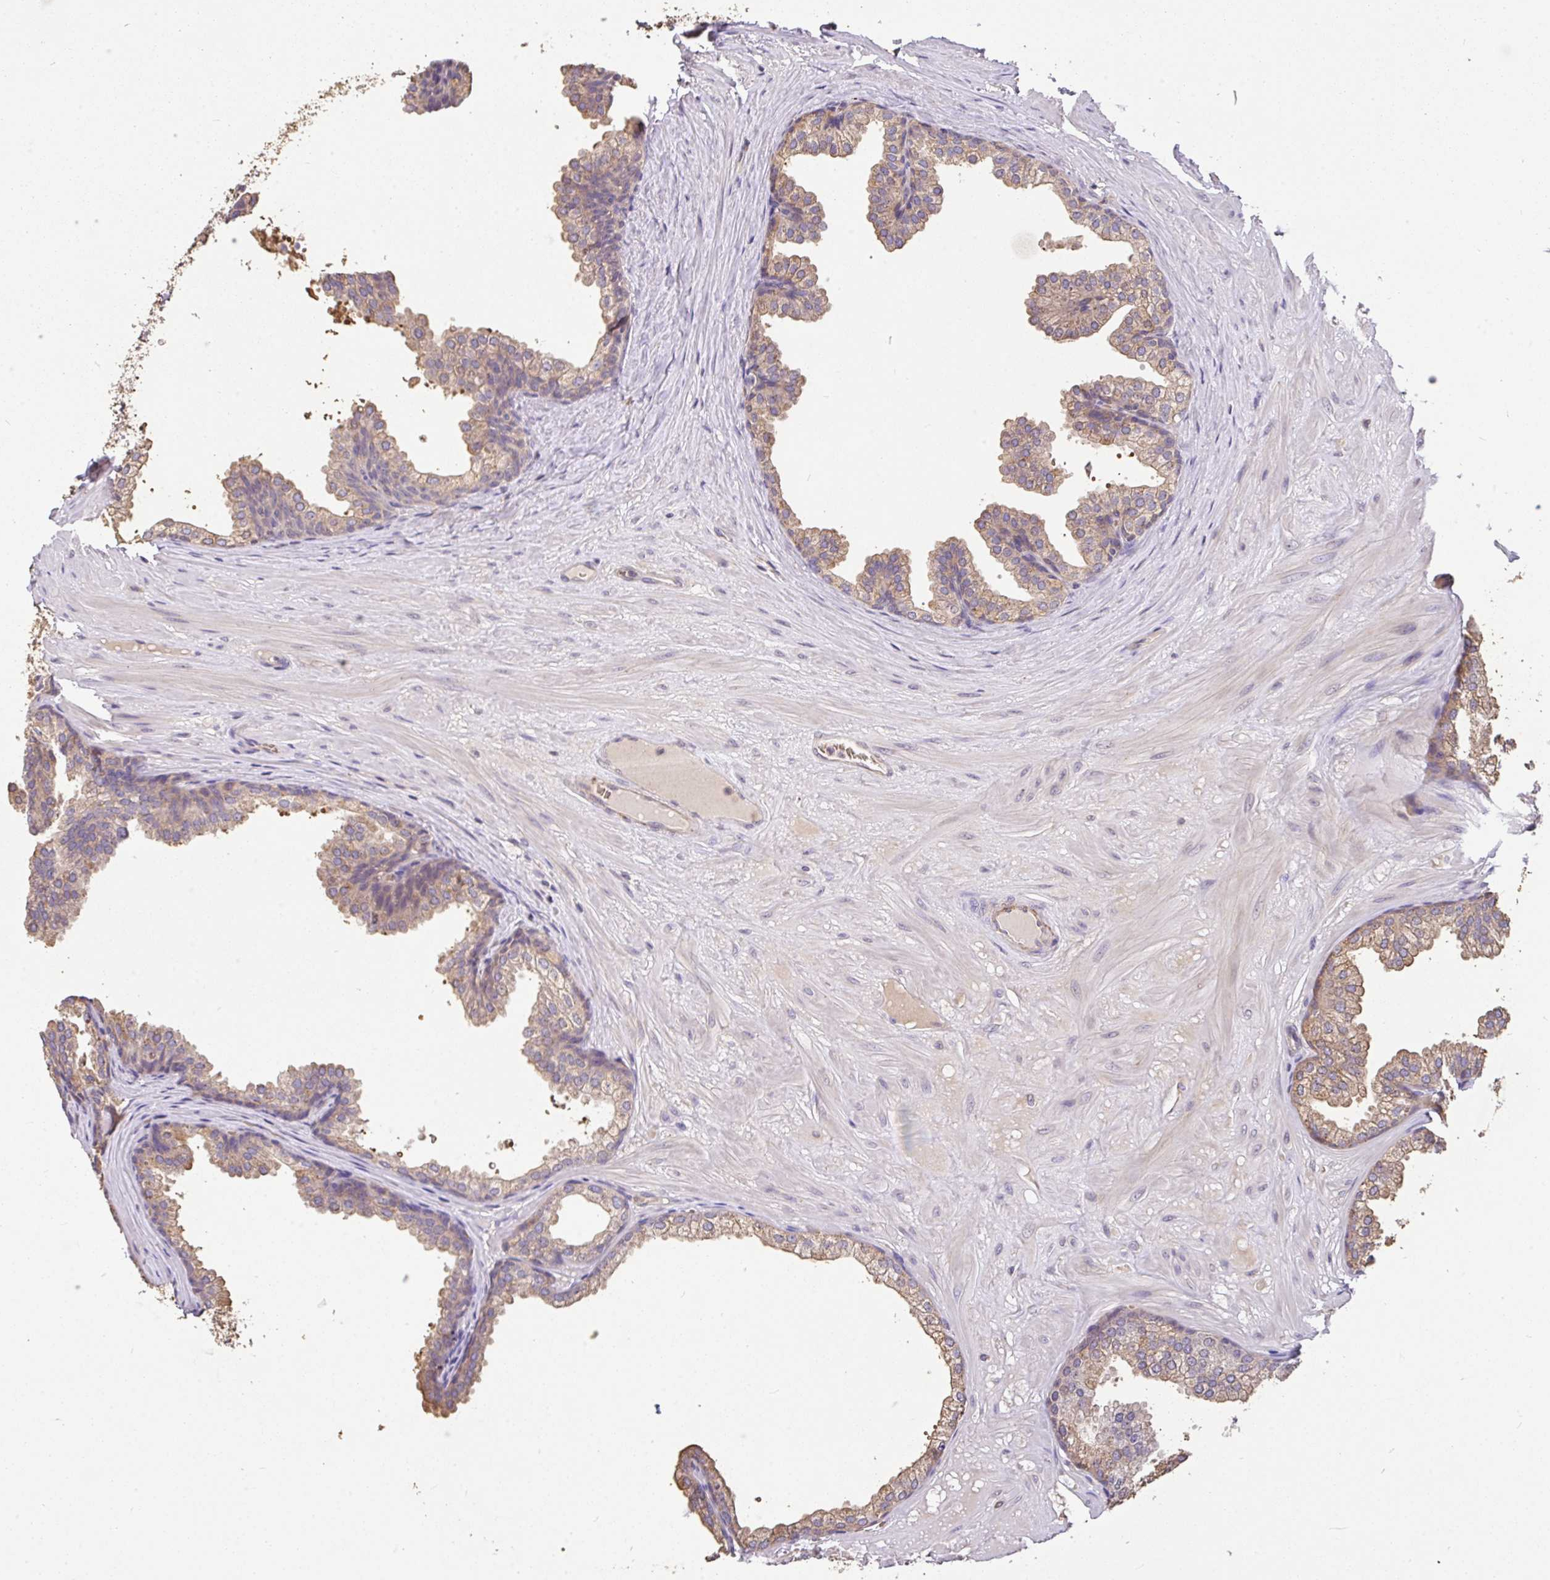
{"staining": {"intensity": "weak", "quantity": ">75%", "location": "cytoplasmic/membranous"}, "tissue": "prostate", "cell_type": "Glandular cells", "image_type": "normal", "snomed": [{"axis": "morphology", "description": "Normal tissue, NOS"}, {"axis": "topography", "description": "Prostate"}], "caption": "Protein staining of unremarkable prostate demonstrates weak cytoplasmic/membranous staining in approximately >75% of glandular cells.", "gene": "C1QTNF9B", "patient": {"sex": "male", "age": 37}}